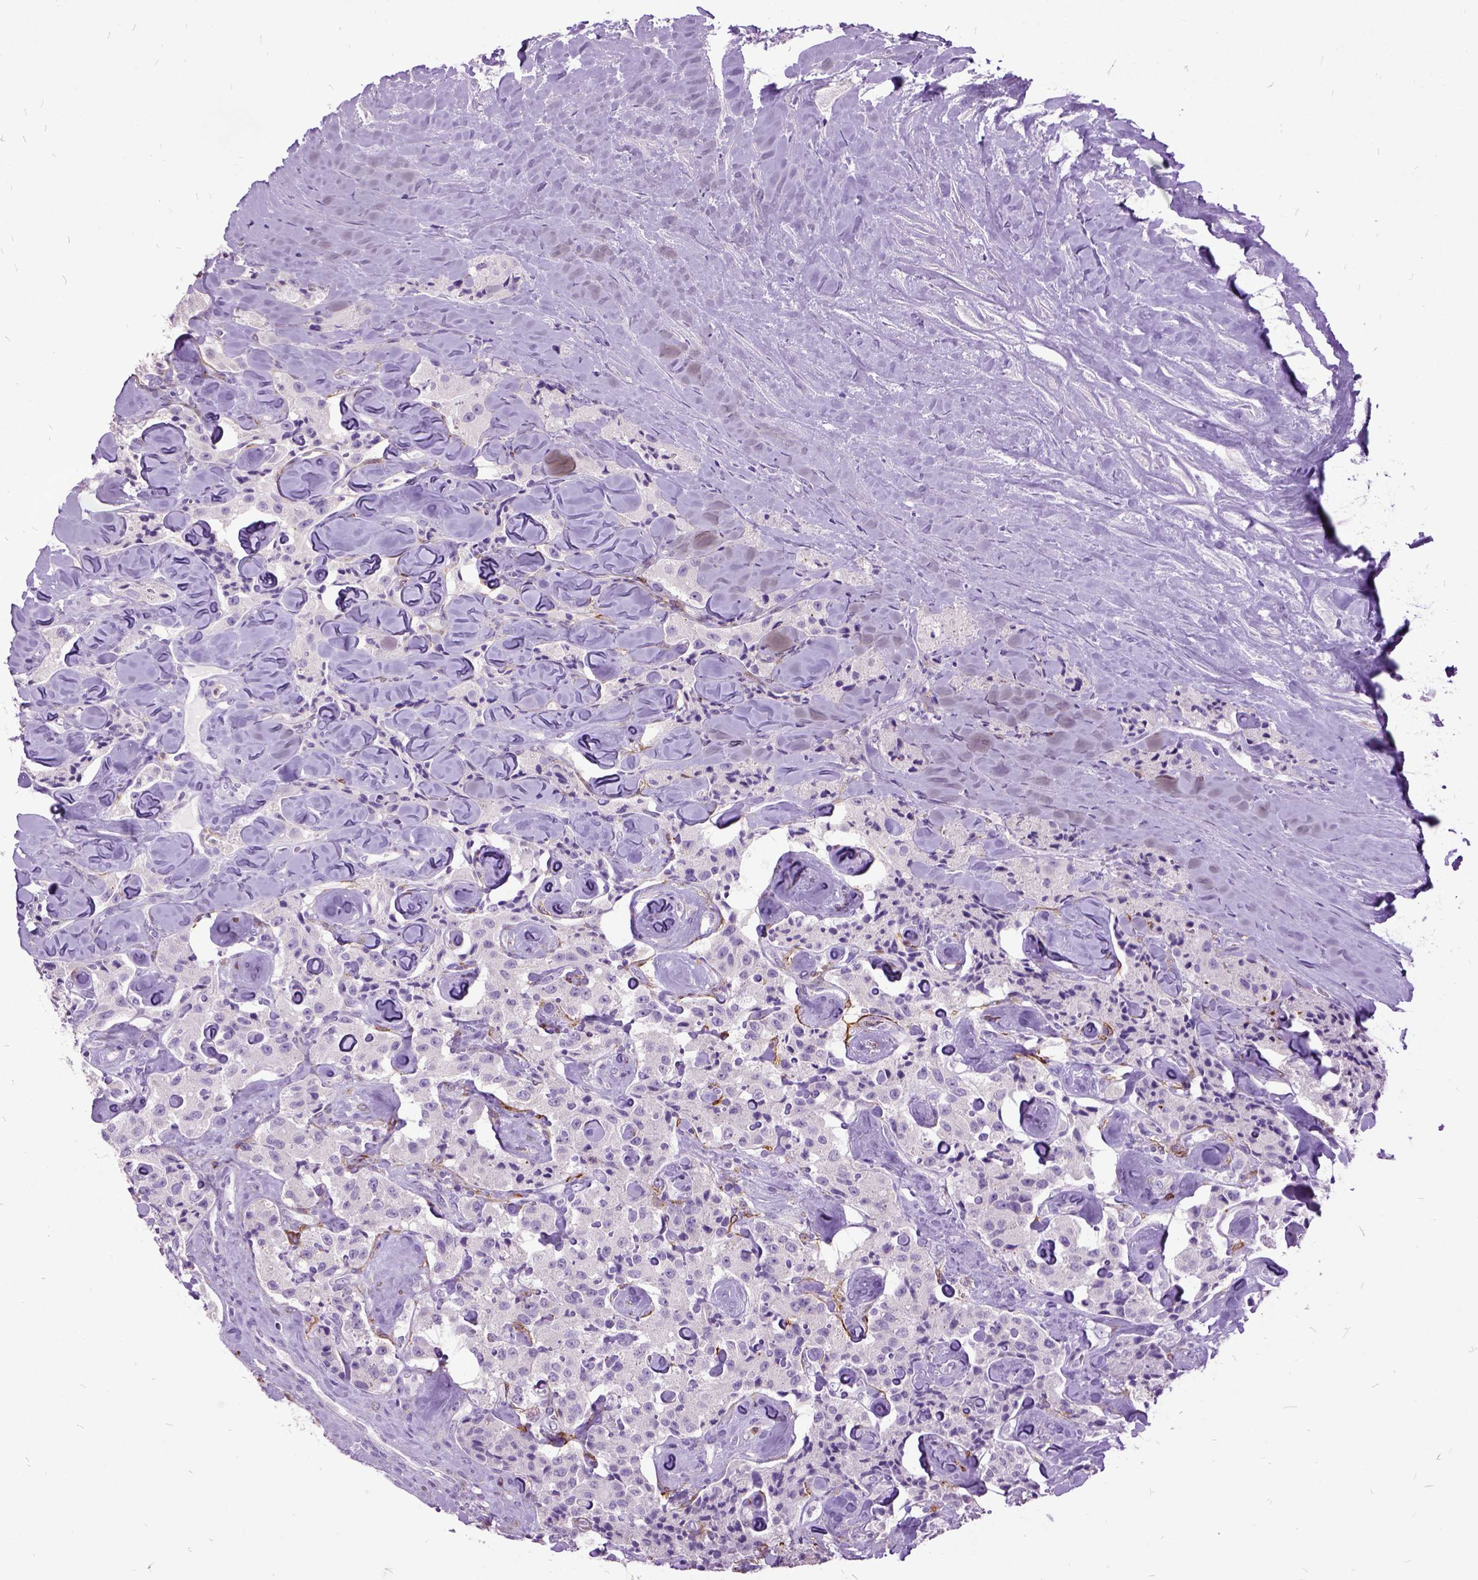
{"staining": {"intensity": "negative", "quantity": "none", "location": "none"}, "tissue": "carcinoid", "cell_type": "Tumor cells", "image_type": "cancer", "snomed": [{"axis": "morphology", "description": "Carcinoid, malignant, NOS"}, {"axis": "topography", "description": "Pancreas"}], "caption": "Tumor cells are negative for protein expression in human carcinoid.", "gene": "MME", "patient": {"sex": "male", "age": 41}}